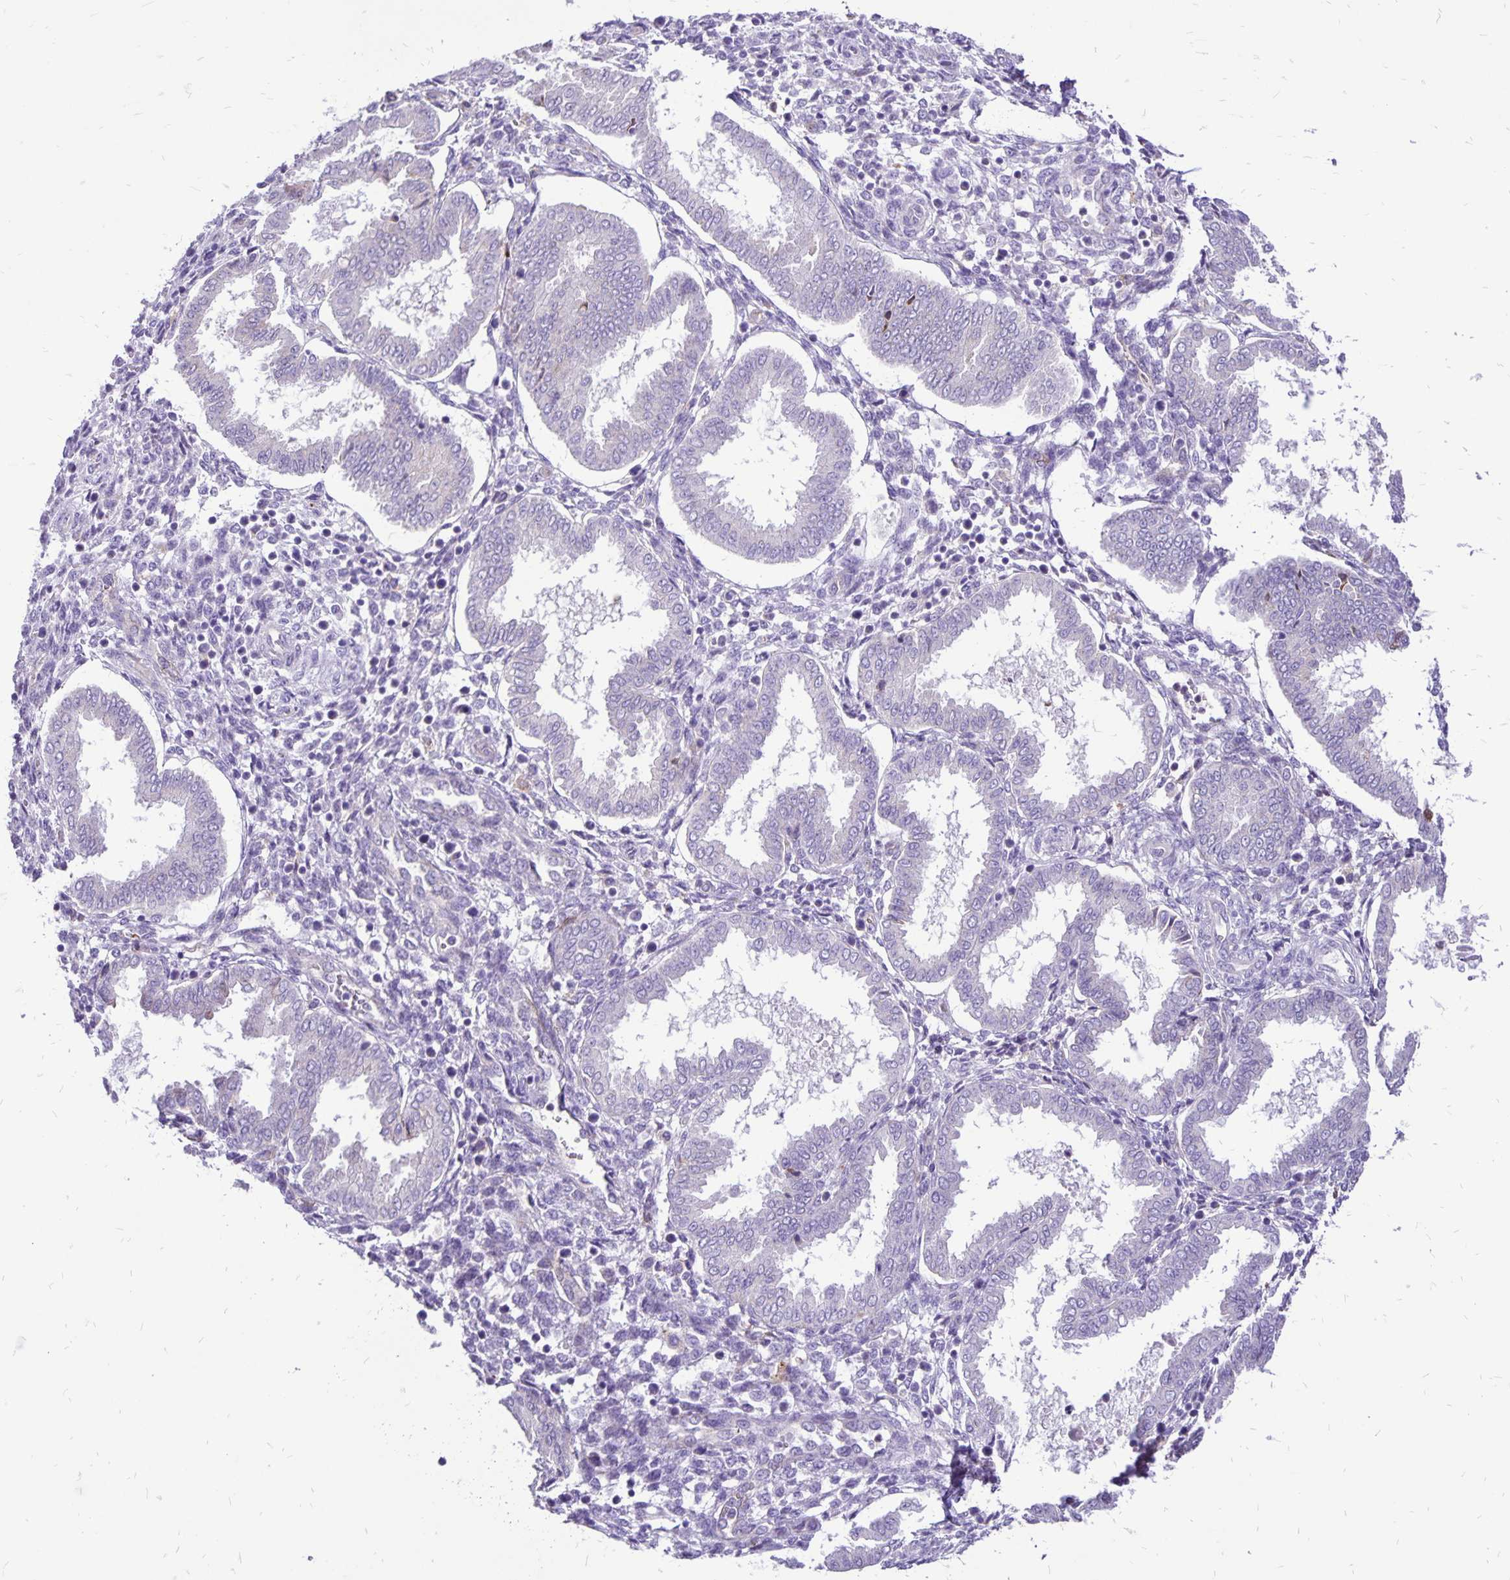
{"staining": {"intensity": "negative", "quantity": "none", "location": "none"}, "tissue": "endometrium", "cell_type": "Cells in endometrial stroma", "image_type": "normal", "snomed": [{"axis": "morphology", "description": "Normal tissue, NOS"}, {"axis": "topography", "description": "Endometrium"}], "caption": "This is a photomicrograph of immunohistochemistry staining of benign endometrium, which shows no expression in cells in endometrial stroma. (Immunohistochemistry, brightfield microscopy, high magnification).", "gene": "EIF5A", "patient": {"sex": "female", "age": 24}}